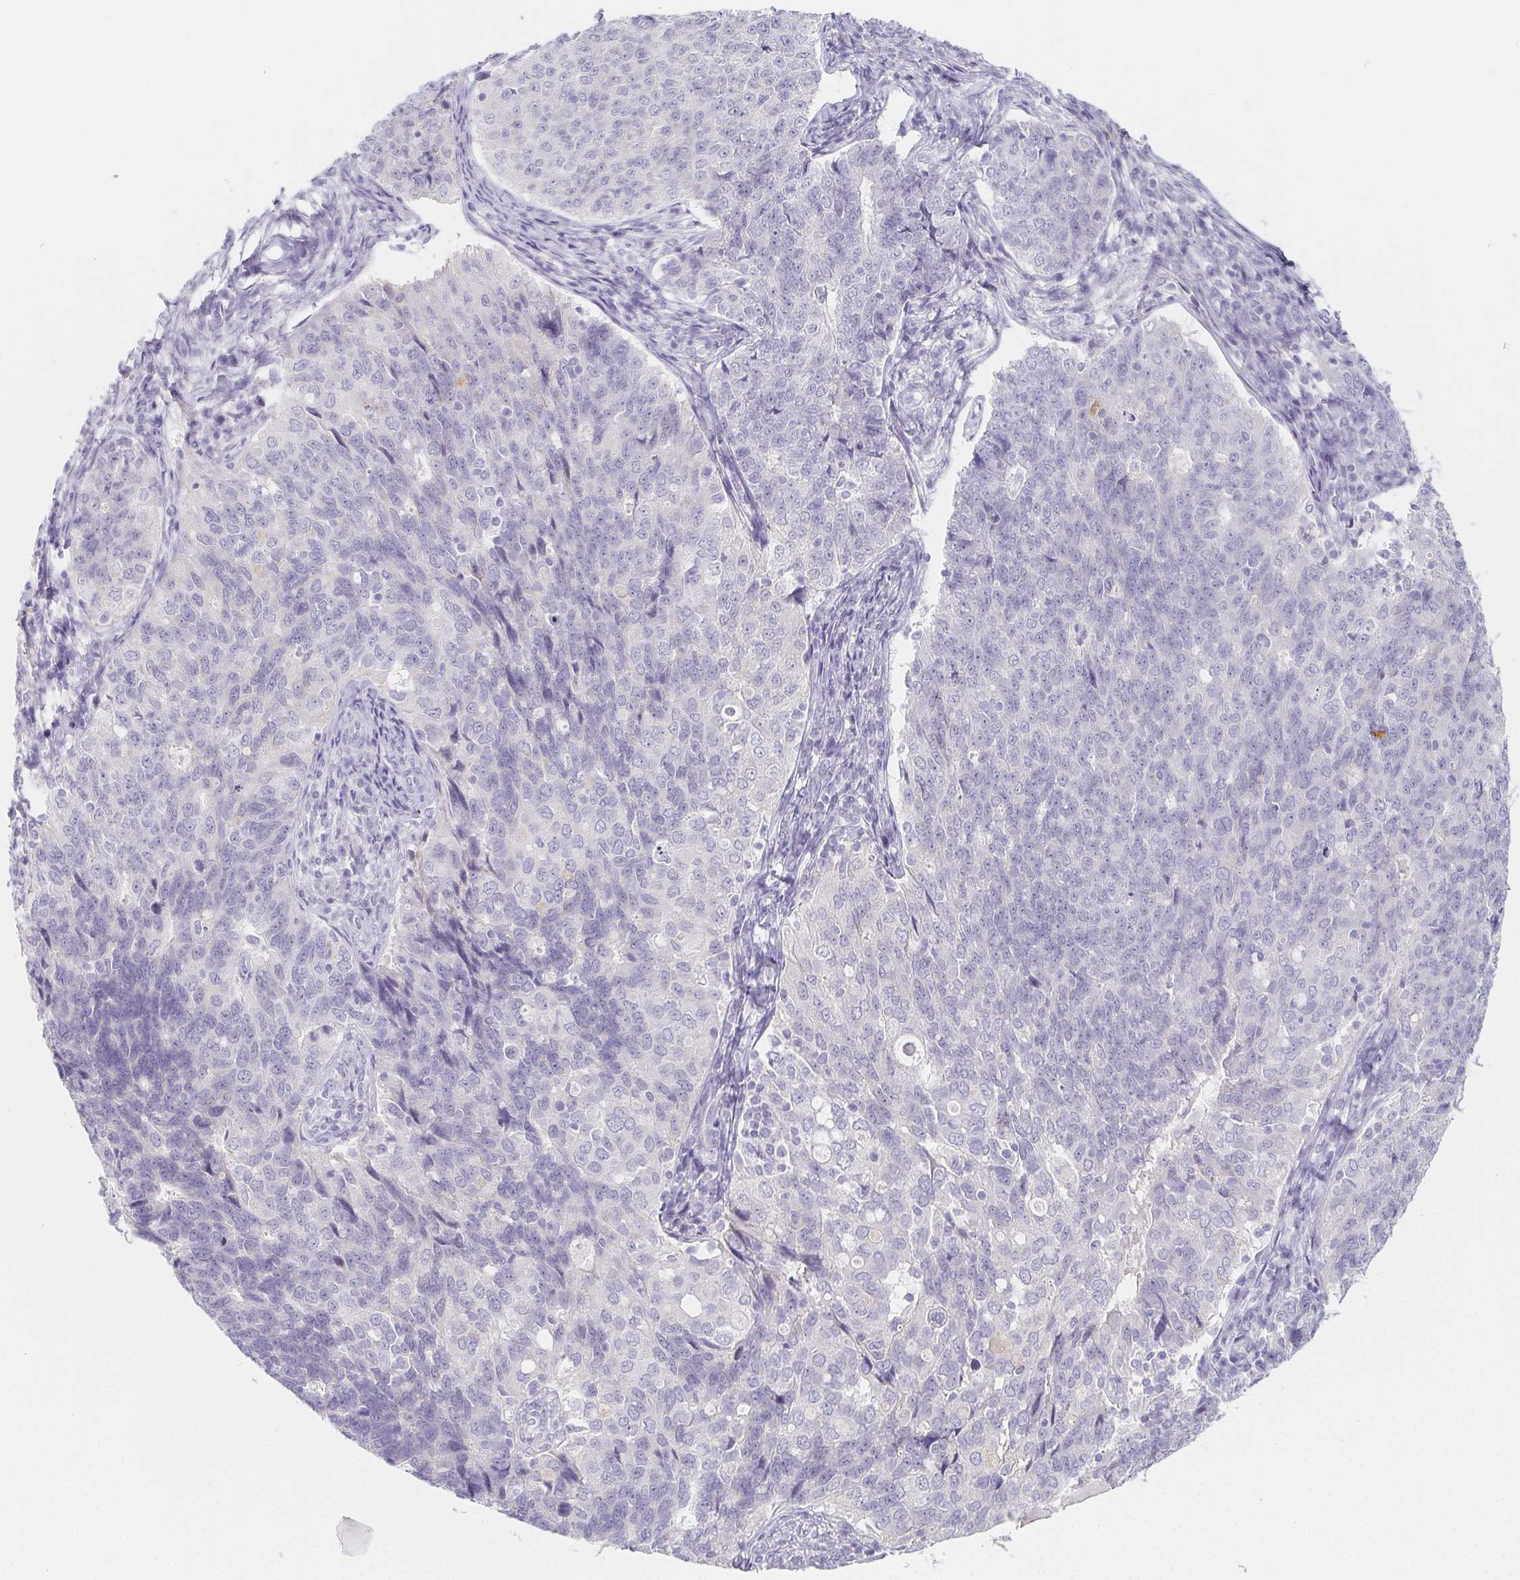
{"staining": {"intensity": "negative", "quantity": "none", "location": "none"}, "tissue": "endometrial cancer", "cell_type": "Tumor cells", "image_type": "cancer", "snomed": [{"axis": "morphology", "description": "Adenocarcinoma, NOS"}, {"axis": "topography", "description": "Endometrium"}], "caption": "IHC histopathology image of neoplastic tissue: endometrial cancer stained with DAB (3,3'-diaminobenzidine) shows no significant protein expression in tumor cells. (DAB IHC, high magnification).", "gene": "GLIPR1L1", "patient": {"sex": "female", "age": 43}}